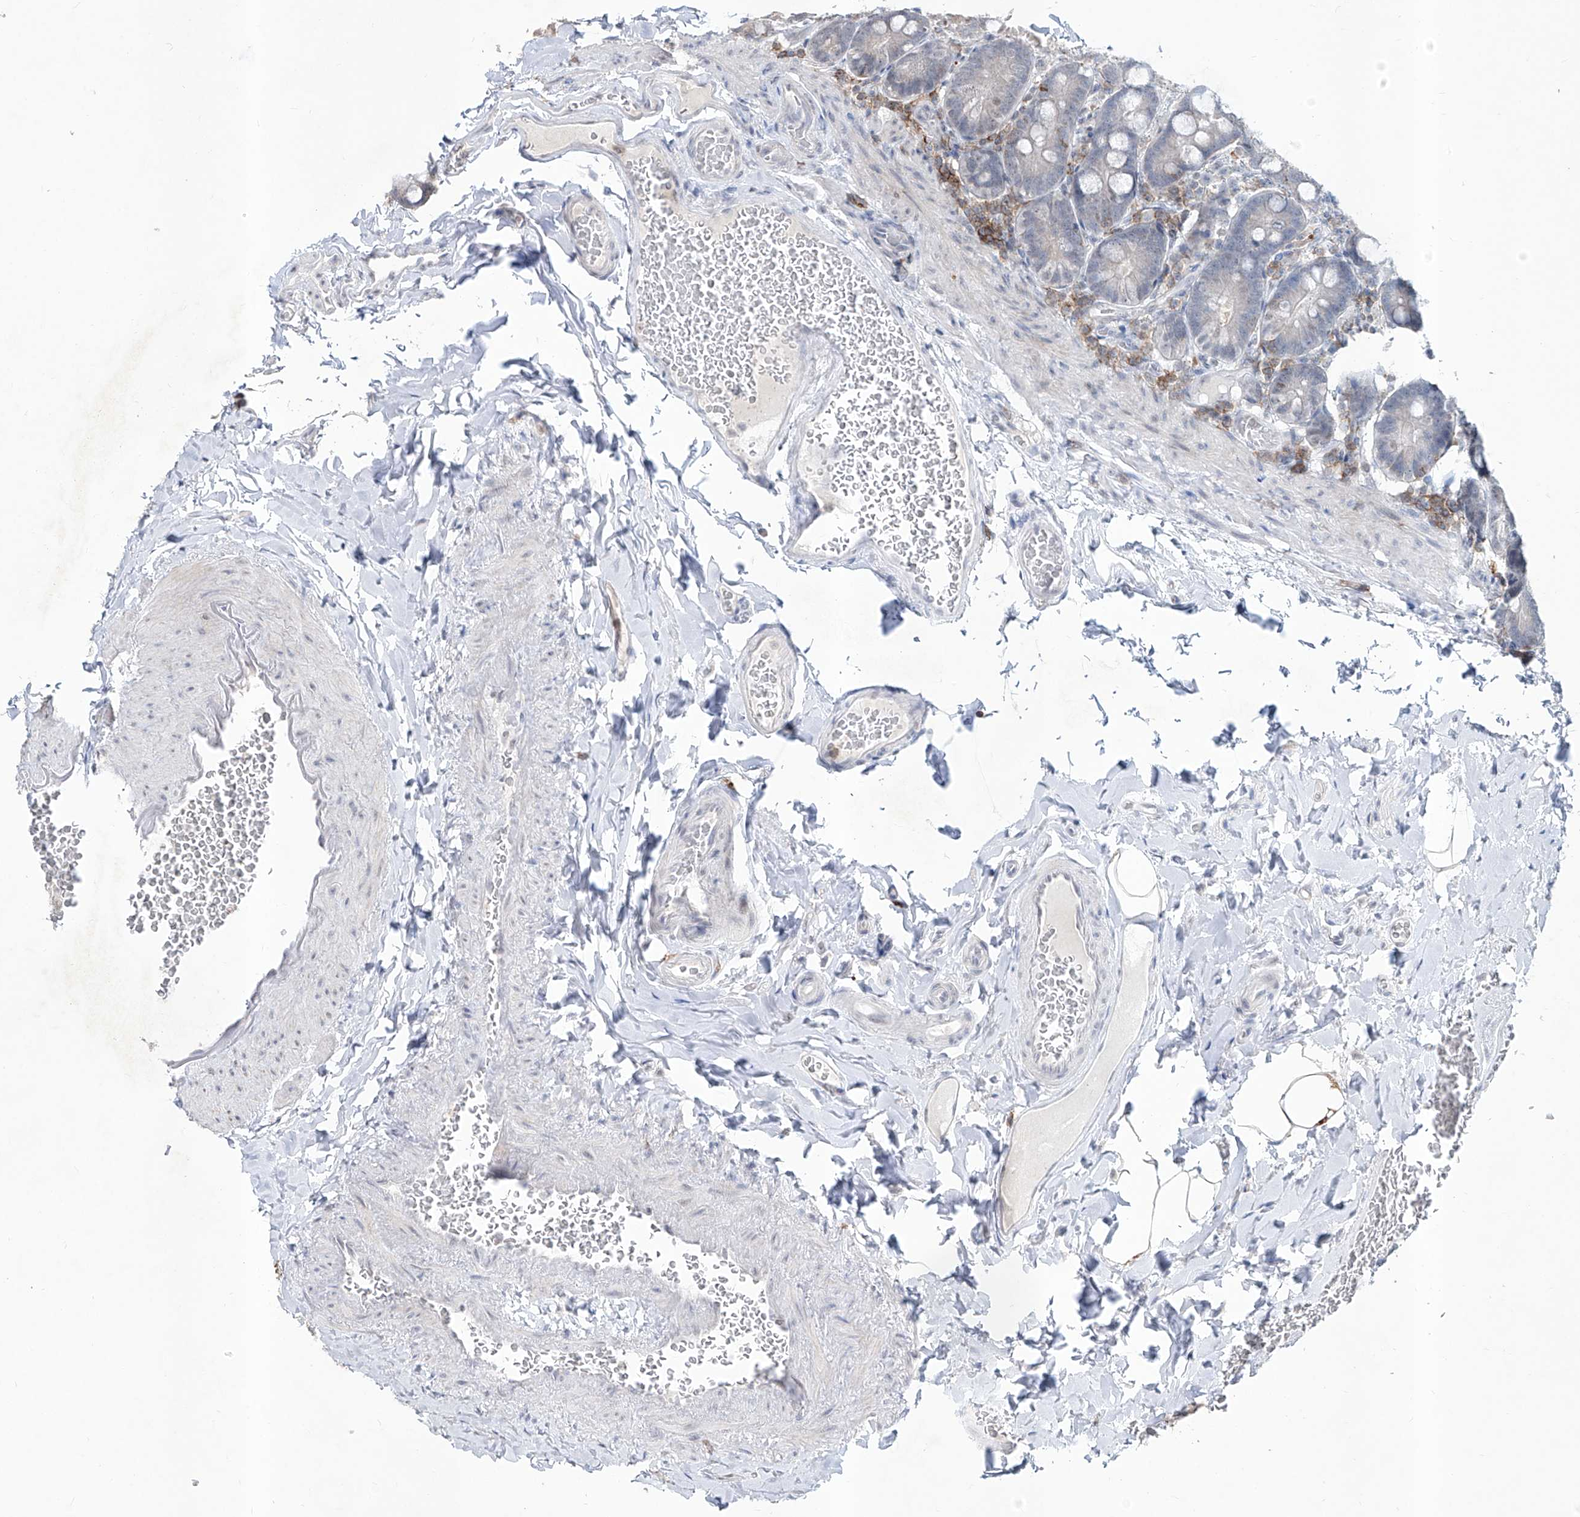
{"staining": {"intensity": "negative", "quantity": "none", "location": "none"}, "tissue": "duodenum", "cell_type": "Glandular cells", "image_type": "normal", "snomed": [{"axis": "morphology", "description": "Normal tissue, NOS"}, {"axis": "topography", "description": "Duodenum"}], "caption": "An IHC histopathology image of unremarkable duodenum is shown. There is no staining in glandular cells of duodenum. (IHC, brightfield microscopy, high magnification).", "gene": "ZBTB48", "patient": {"sex": "female", "age": 62}}